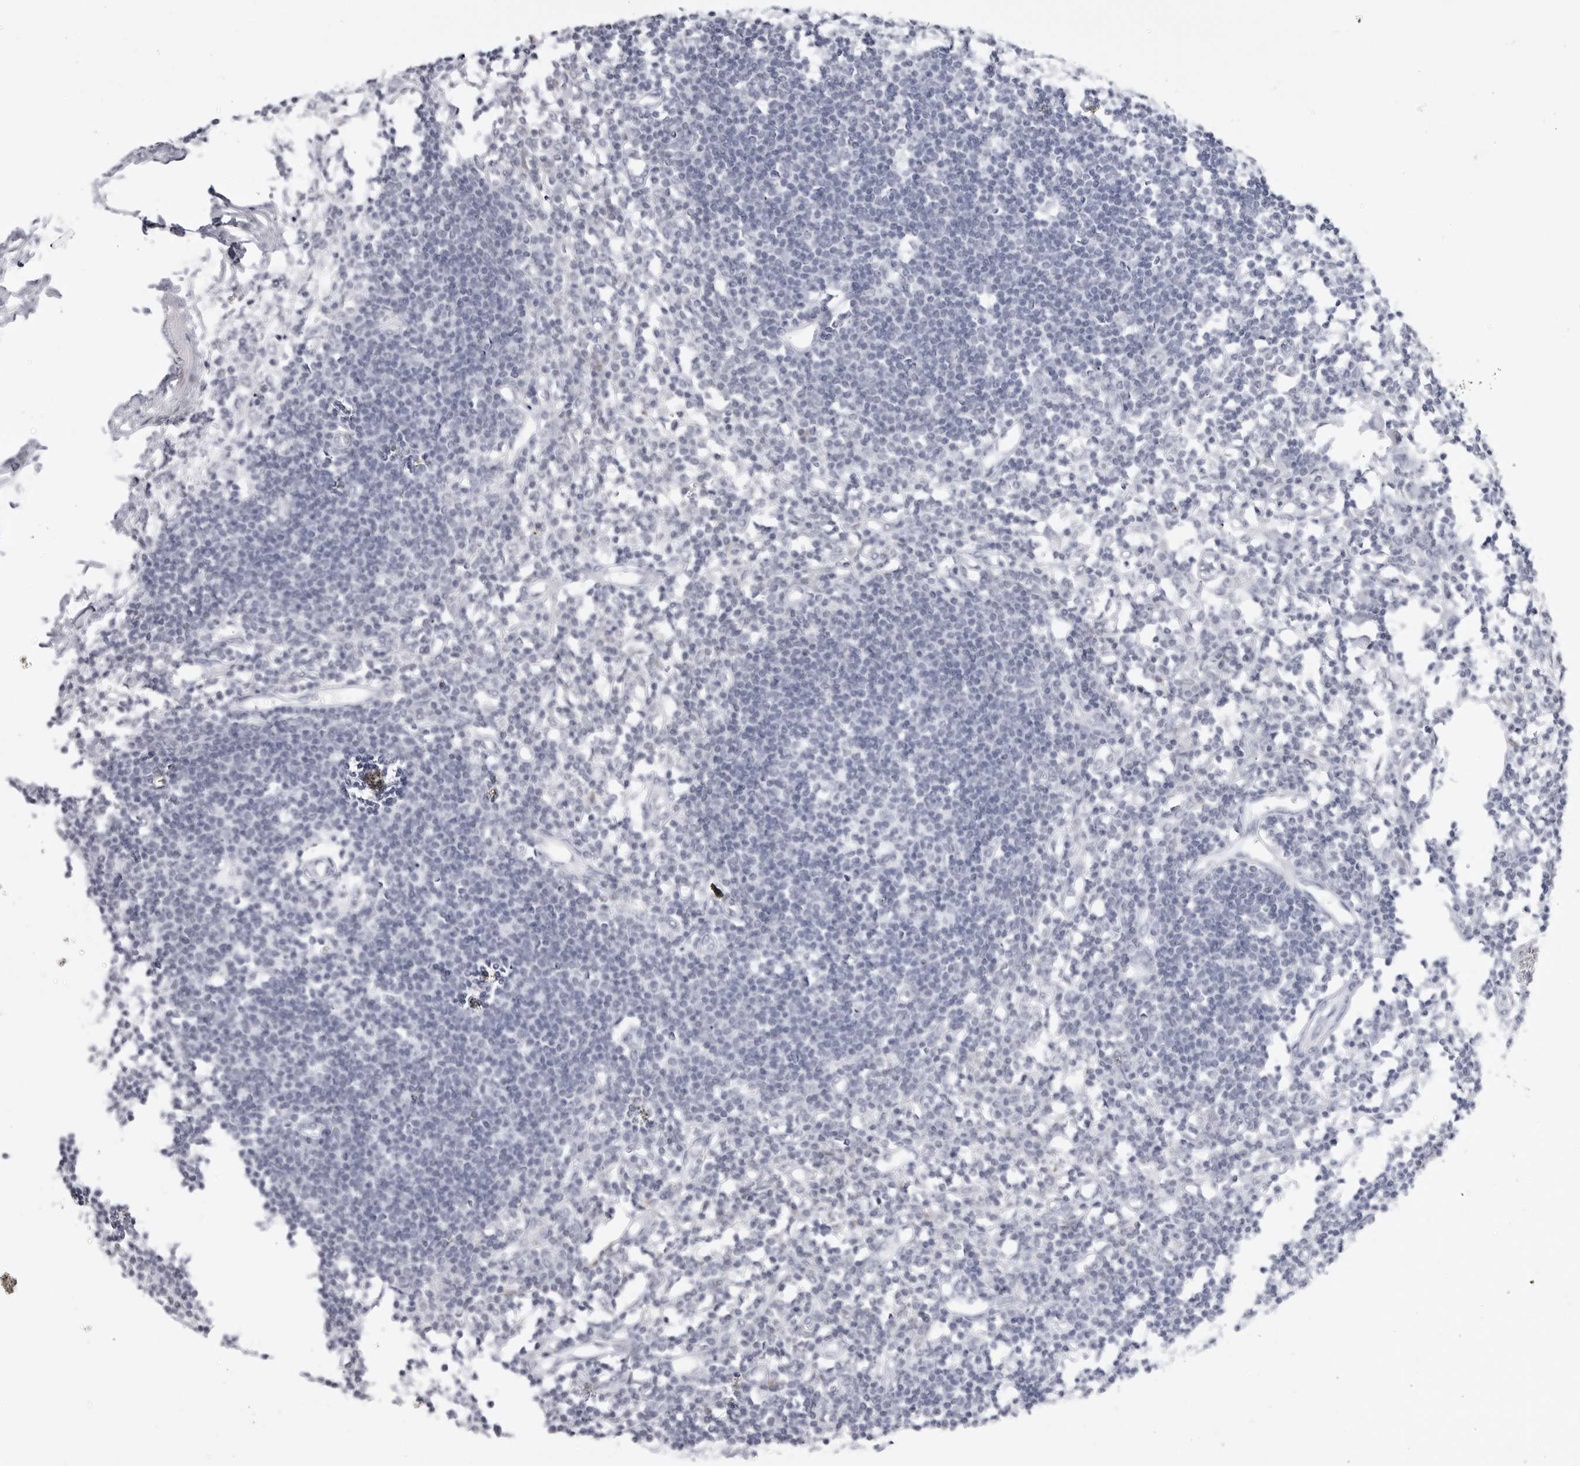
{"staining": {"intensity": "negative", "quantity": "none", "location": "none"}, "tissue": "lymph node", "cell_type": "Germinal center cells", "image_type": "normal", "snomed": [{"axis": "morphology", "description": "Normal tissue, NOS"}, {"axis": "morphology", "description": "Malignant melanoma, Metastatic site"}, {"axis": "topography", "description": "Lymph node"}], "caption": "Germinal center cells are negative for brown protein staining in normal lymph node. (DAB IHC, high magnification).", "gene": "SERPINF2", "patient": {"sex": "male", "age": 41}}